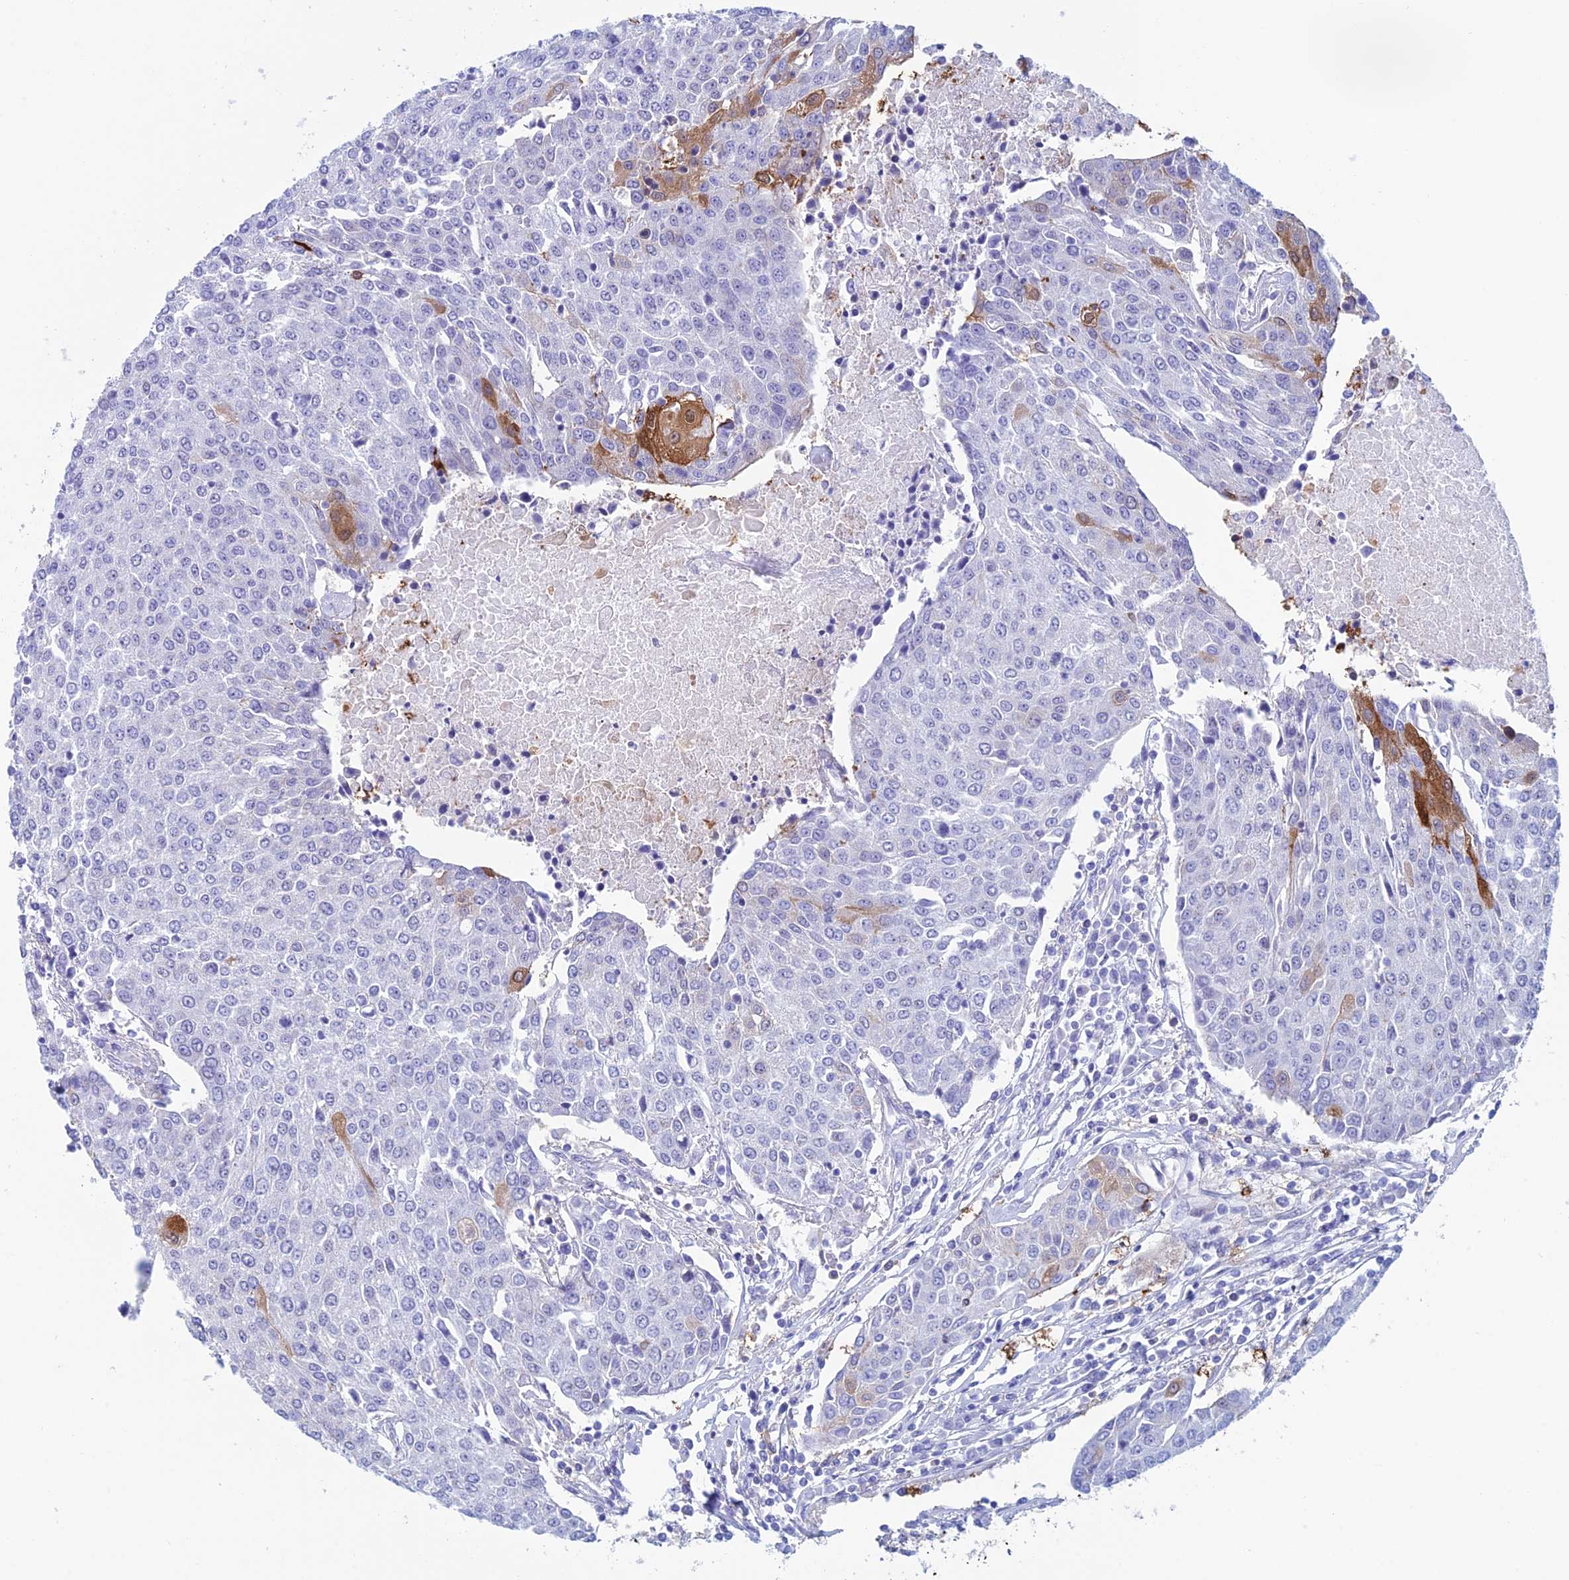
{"staining": {"intensity": "strong", "quantity": "<25%", "location": "cytoplasmic/membranous,nuclear"}, "tissue": "urothelial cancer", "cell_type": "Tumor cells", "image_type": "cancer", "snomed": [{"axis": "morphology", "description": "Urothelial carcinoma, High grade"}, {"axis": "topography", "description": "Urinary bladder"}], "caption": "A brown stain shows strong cytoplasmic/membranous and nuclear expression of a protein in human urothelial cancer tumor cells.", "gene": "KCNK17", "patient": {"sex": "female", "age": 85}}